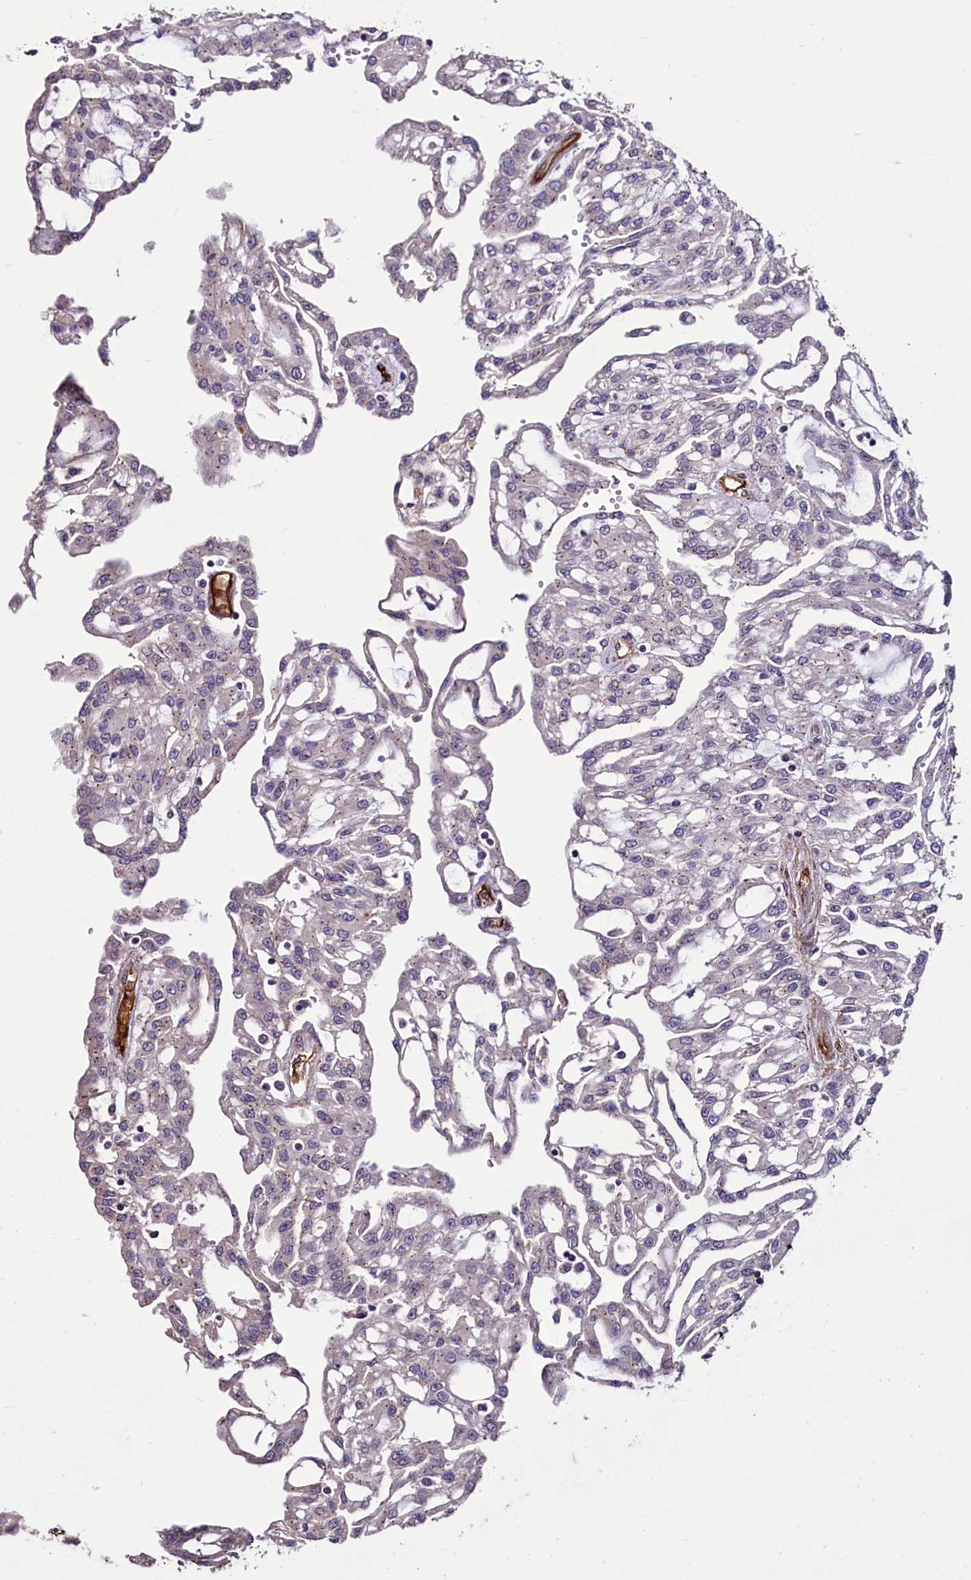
{"staining": {"intensity": "negative", "quantity": "none", "location": "none"}, "tissue": "renal cancer", "cell_type": "Tumor cells", "image_type": "cancer", "snomed": [{"axis": "morphology", "description": "Adenocarcinoma, NOS"}, {"axis": "topography", "description": "Kidney"}], "caption": "This is an immunohistochemistry histopathology image of human renal adenocarcinoma. There is no positivity in tumor cells.", "gene": "PALM", "patient": {"sex": "male", "age": 63}}